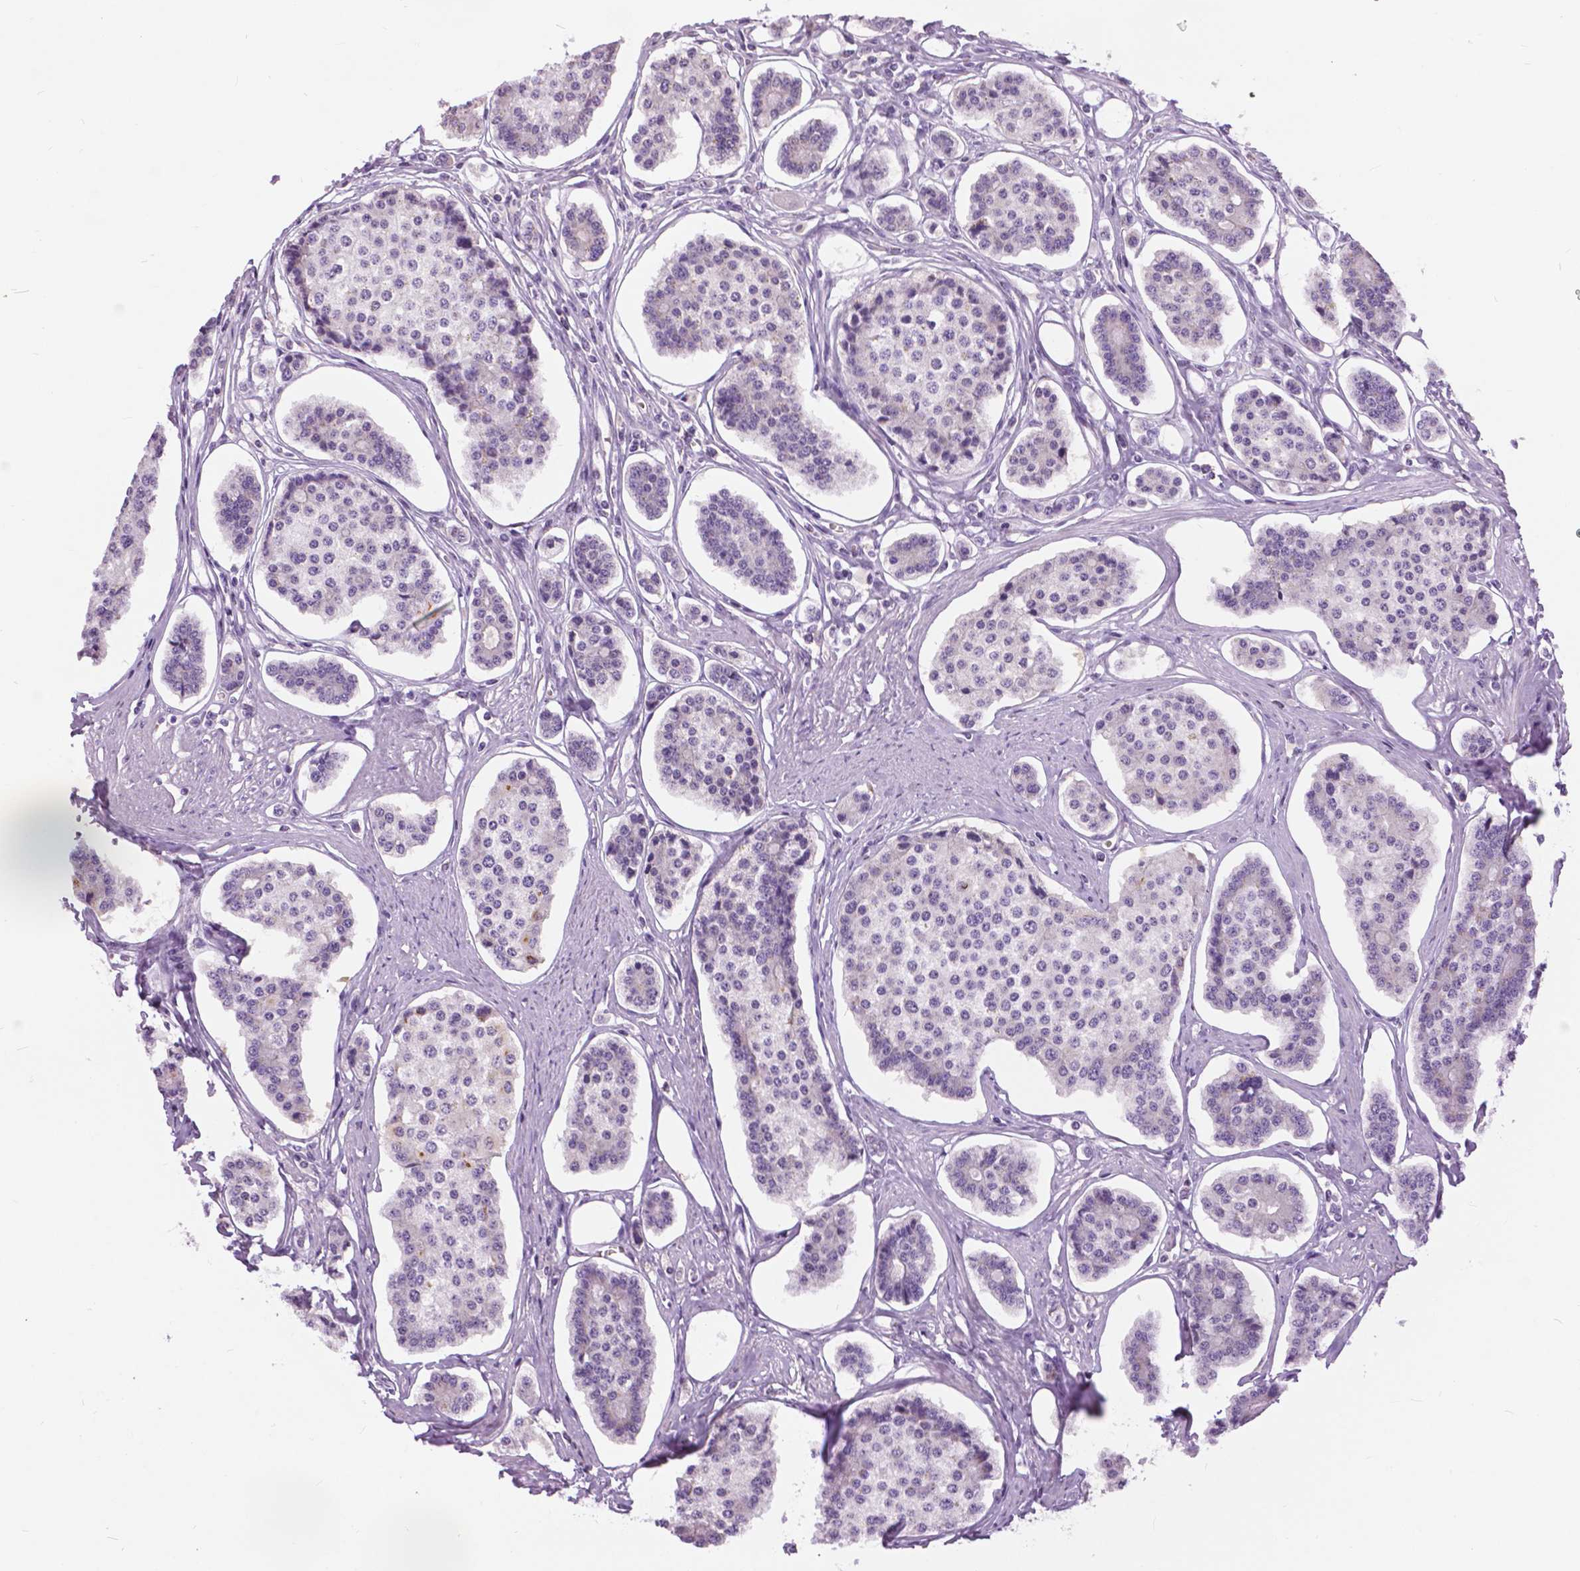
{"staining": {"intensity": "negative", "quantity": "none", "location": "none"}, "tissue": "carcinoid", "cell_type": "Tumor cells", "image_type": "cancer", "snomed": [{"axis": "morphology", "description": "Carcinoid, malignant, NOS"}, {"axis": "topography", "description": "Small intestine"}], "caption": "The histopathology image shows no significant staining in tumor cells of carcinoid.", "gene": "TP53TG5", "patient": {"sex": "female", "age": 65}}